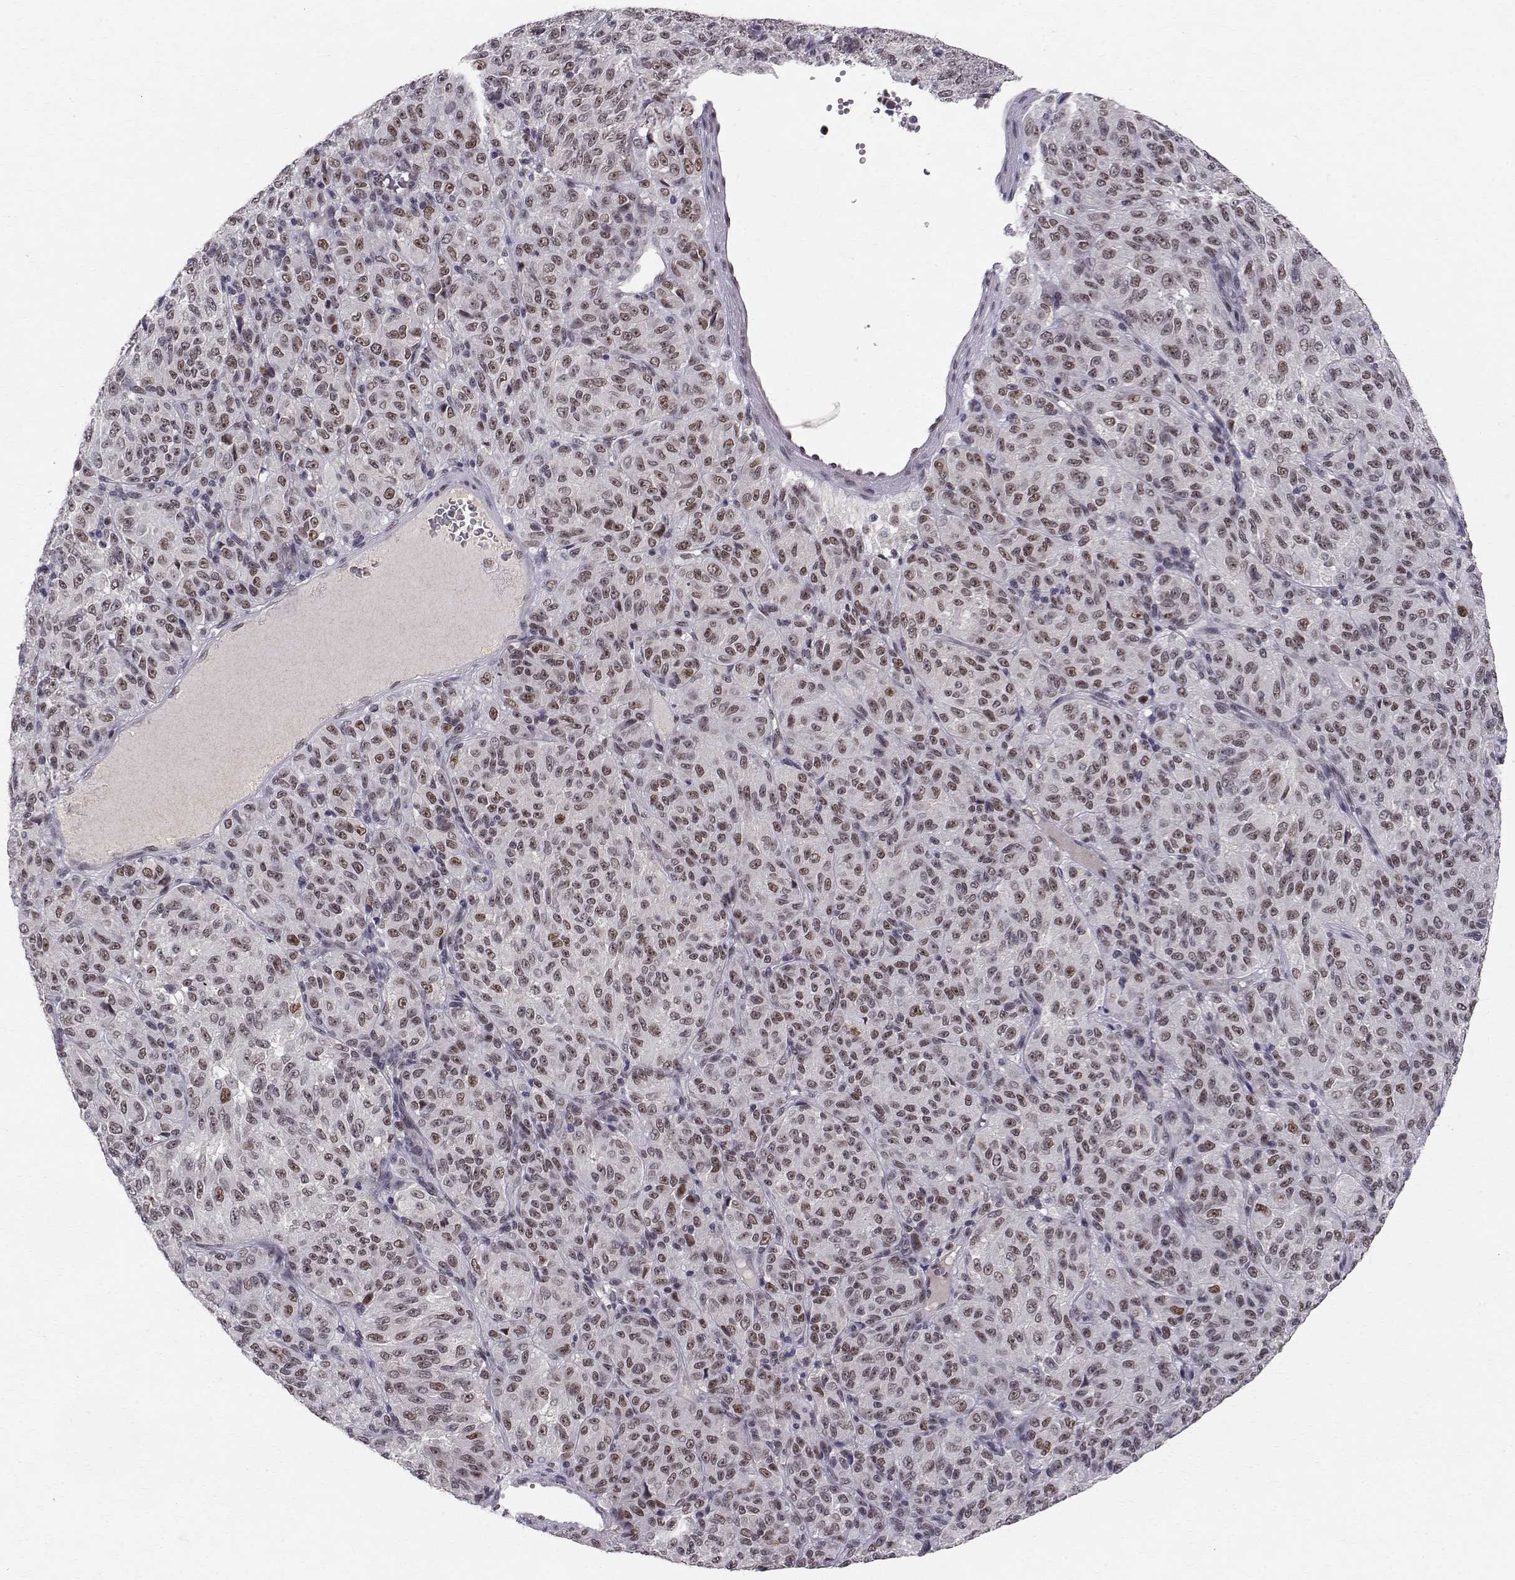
{"staining": {"intensity": "moderate", "quantity": "<25%", "location": "nuclear"}, "tissue": "melanoma", "cell_type": "Tumor cells", "image_type": "cancer", "snomed": [{"axis": "morphology", "description": "Malignant melanoma, Metastatic site"}, {"axis": "topography", "description": "Brain"}], "caption": "Immunohistochemistry (IHC) image of human melanoma stained for a protein (brown), which displays low levels of moderate nuclear staining in about <25% of tumor cells.", "gene": "RPP38", "patient": {"sex": "female", "age": 56}}